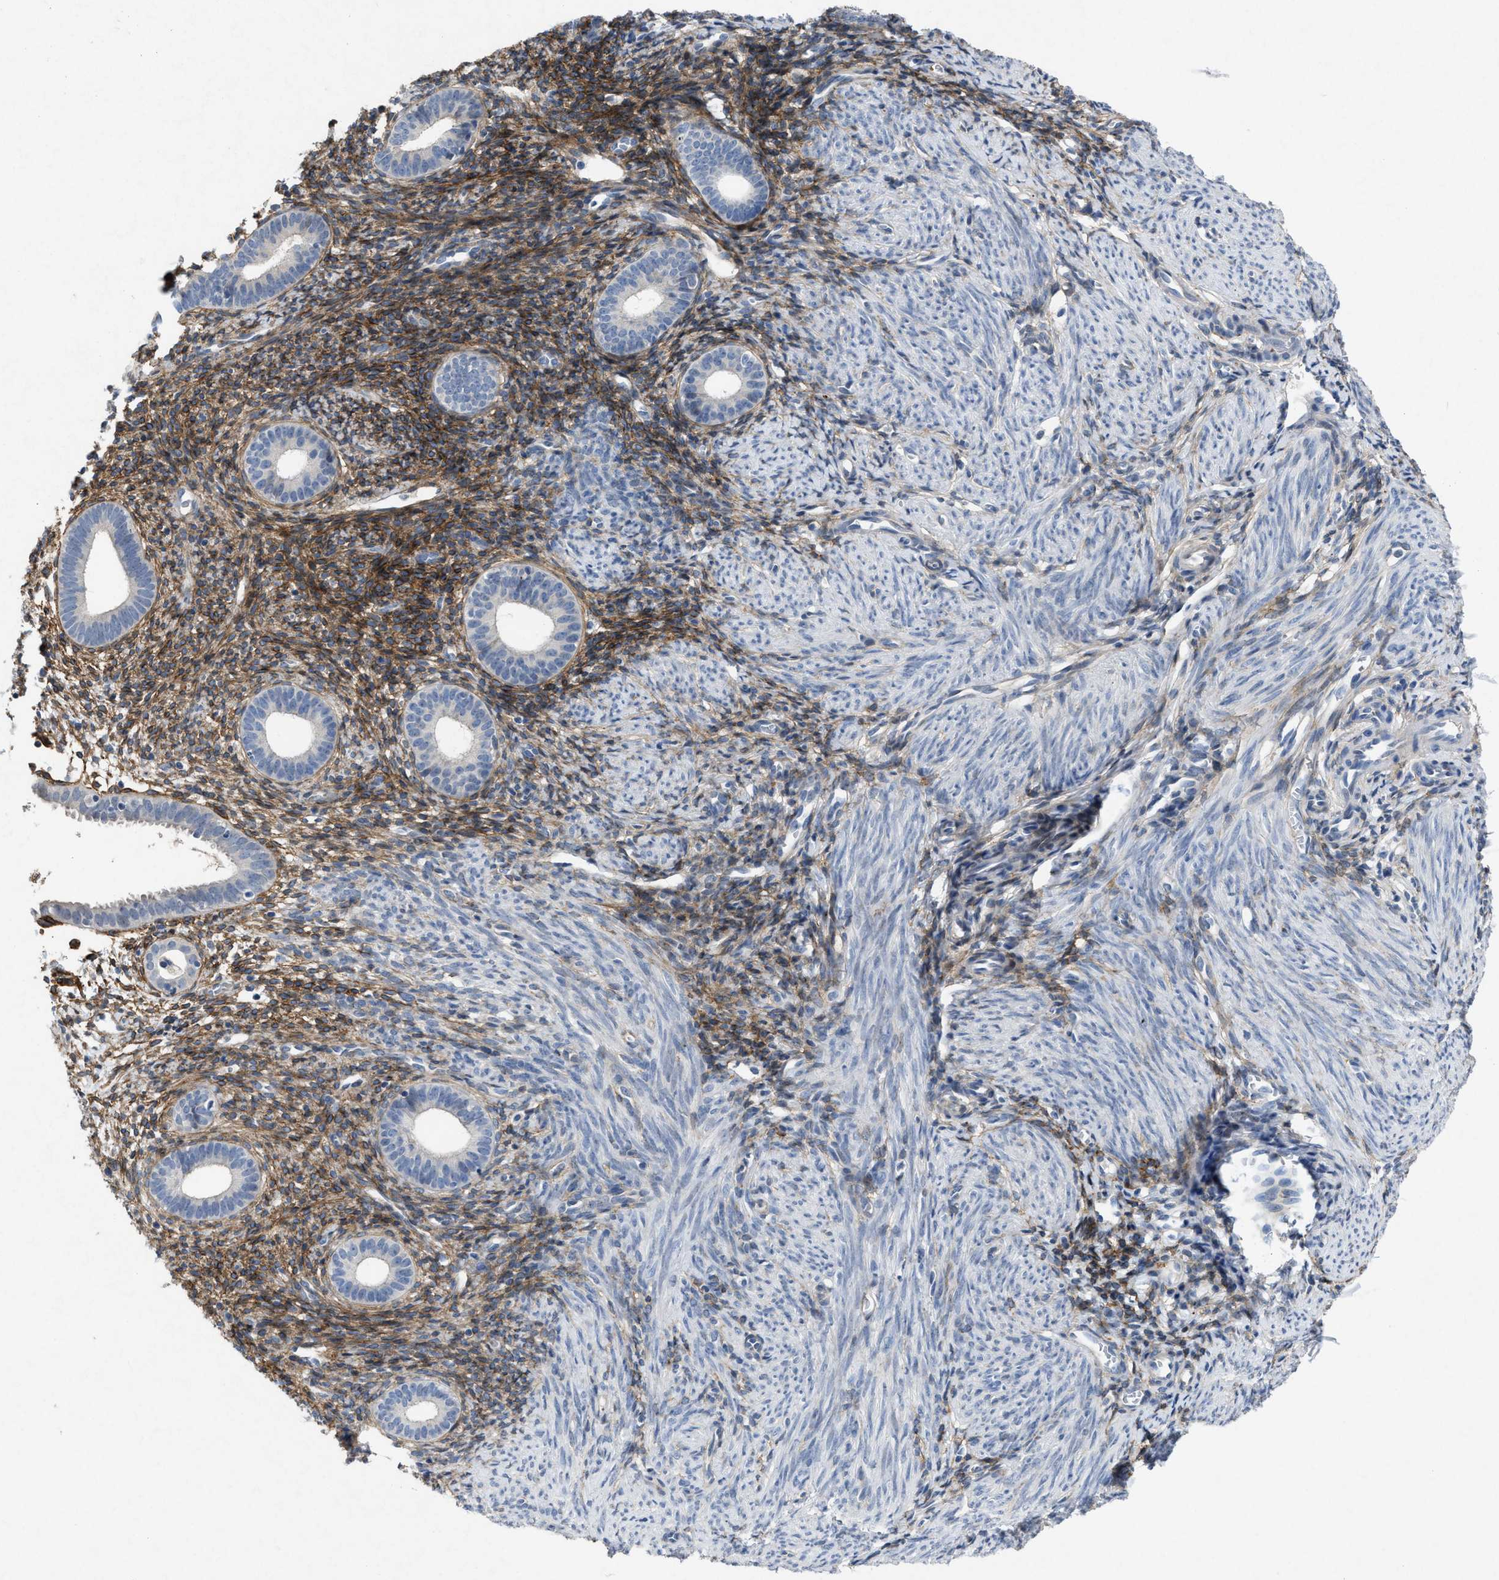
{"staining": {"intensity": "moderate", "quantity": "25%-75%", "location": "cytoplasmic/membranous"}, "tissue": "endometrium", "cell_type": "Cells in endometrial stroma", "image_type": "normal", "snomed": [{"axis": "morphology", "description": "Normal tissue, NOS"}, {"axis": "morphology", "description": "Adenocarcinoma, NOS"}, {"axis": "topography", "description": "Endometrium"}], "caption": "An immunohistochemistry micrograph of normal tissue is shown. Protein staining in brown highlights moderate cytoplasmic/membranous positivity in endometrium within cells in endometrial stroma. Using DAB (brown) and hematoxylin (blue) stains, captured at high magnification using brightfield microscopy.", "gene": "PDGFRA", "patient": {"sex": "female", "age": 57}}